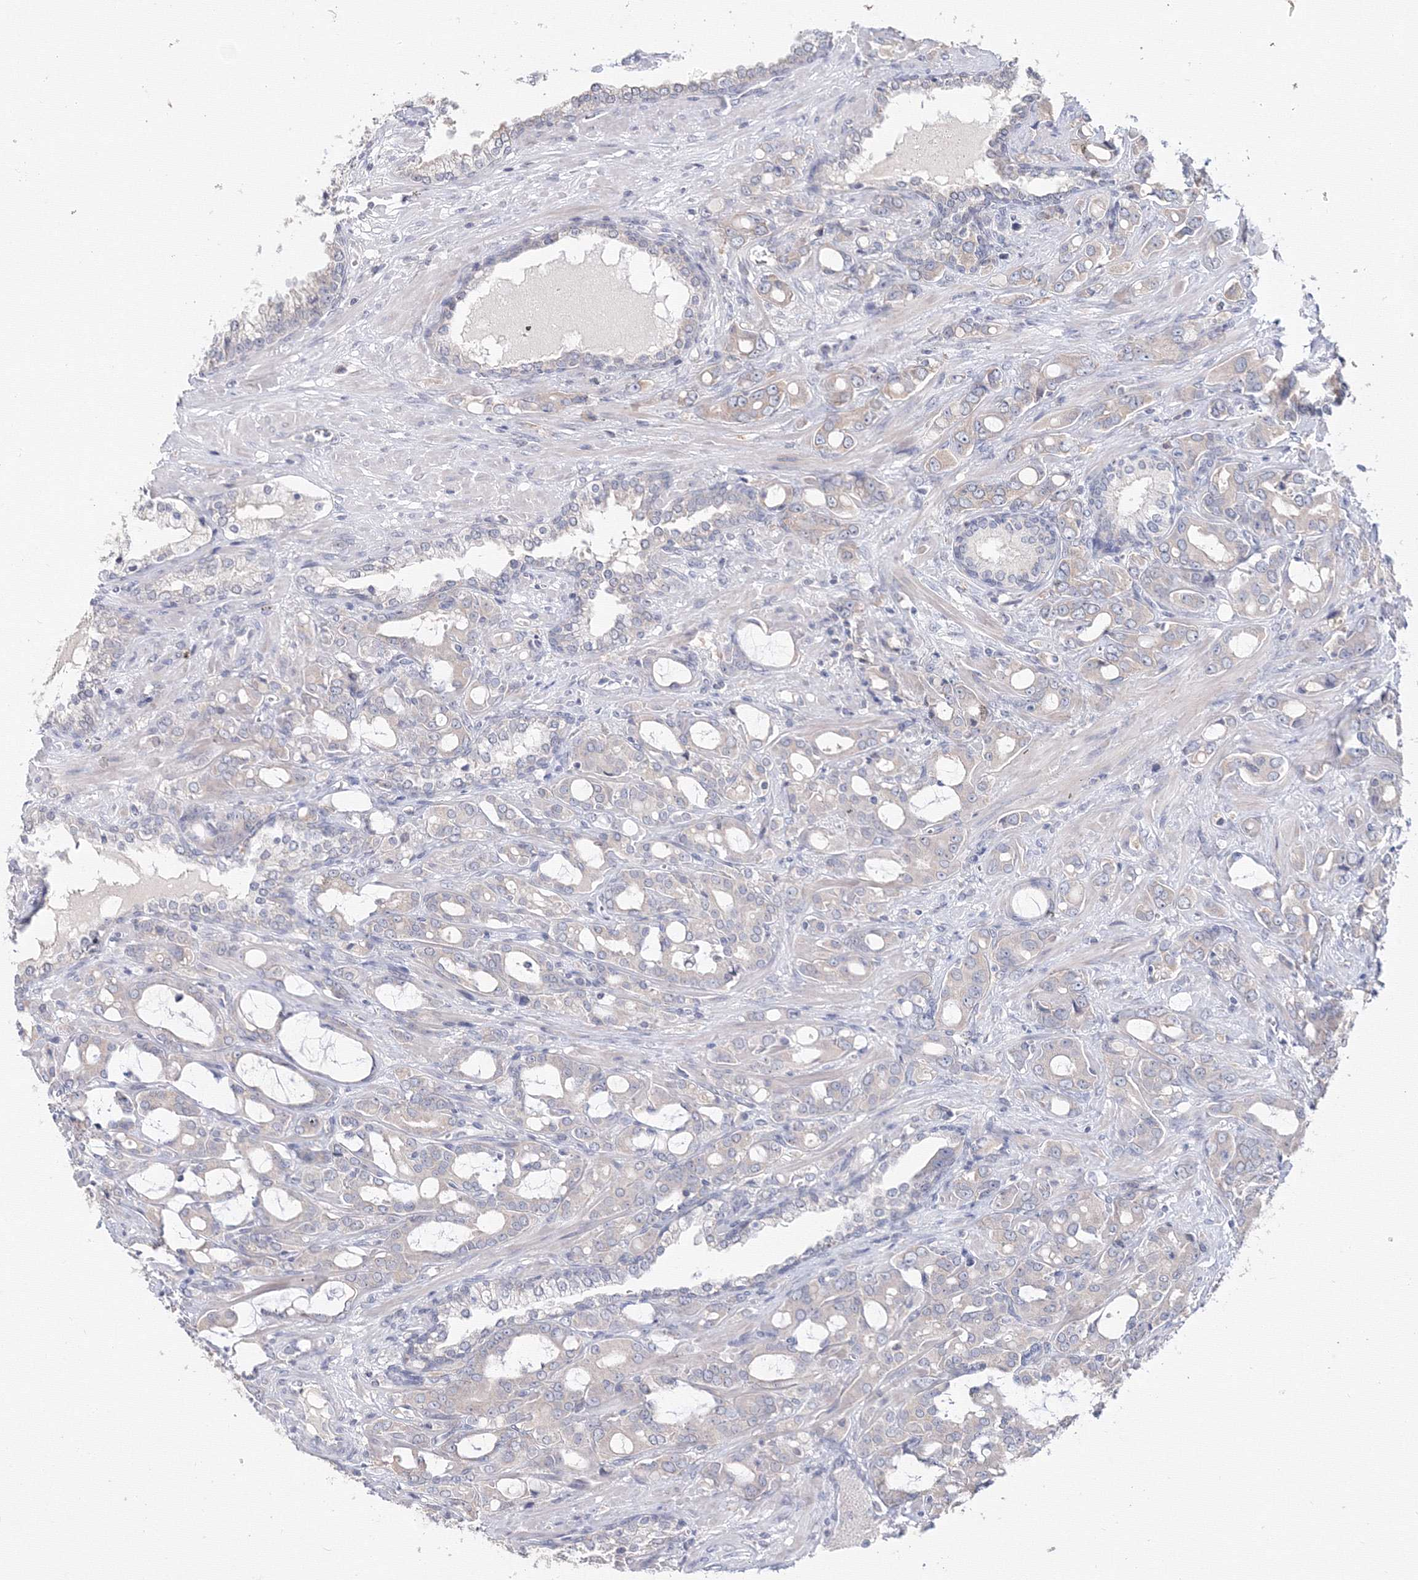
{"staining": {"intensity": "negative", "quantity": "none", "location": "none"}, "tissue": "prostate cancer", "cell_type": "Tumor cells", "image_type": "cancer", "snomed": [{"axis": "morphology", "description": "Adenocarcinoma, High grade"}, {"axis": "topography", "description": "Prostate"}], "caption": "Immunohistochemistry of prostate cancer (high-grade adenocarcinoma) shows no positivity in tumor cells.", "gene": "SLC7A7", "patient": {"sex": "male", "age": 72}}